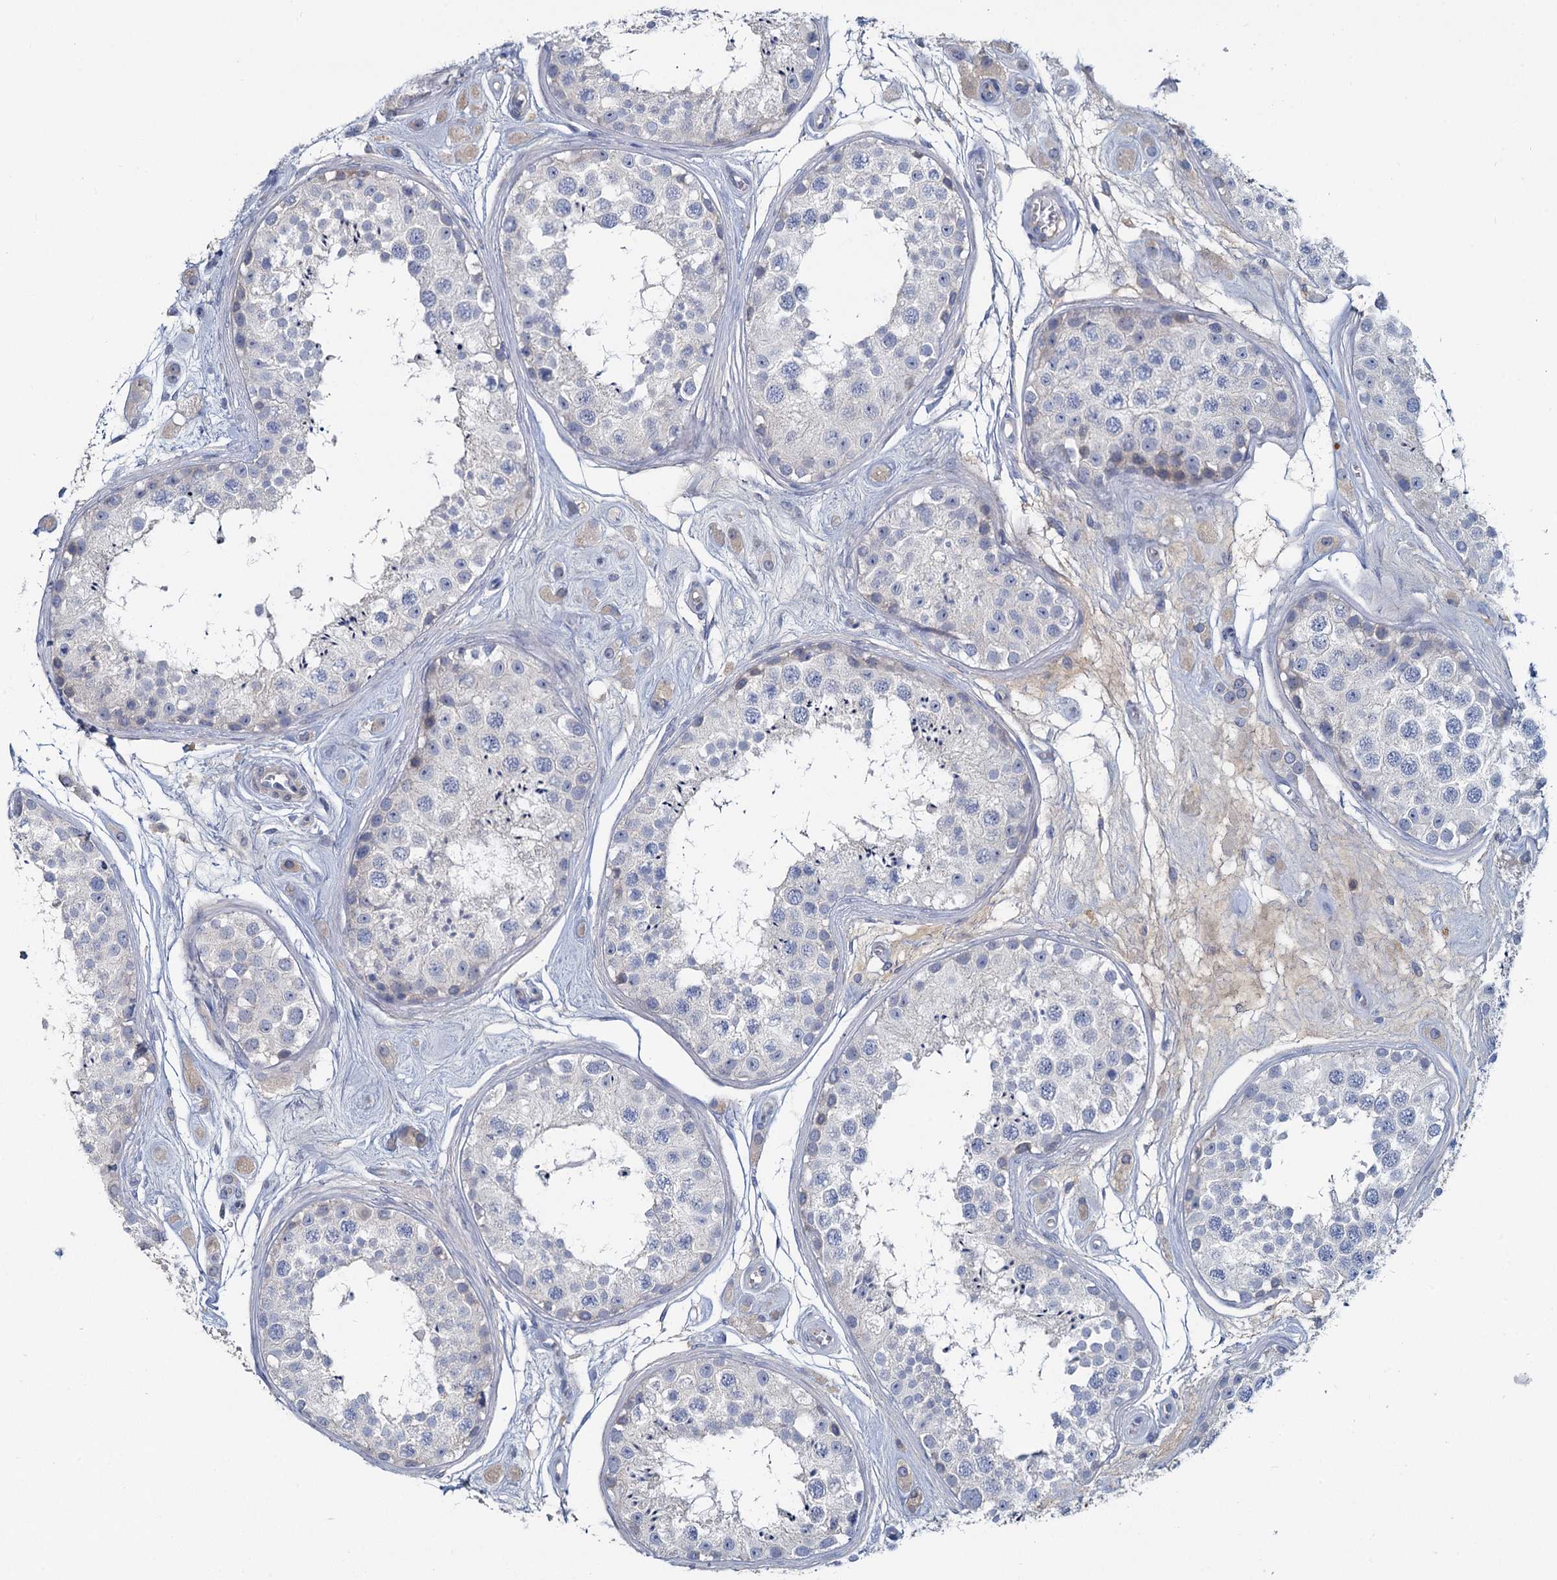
{"staining": {"intensity": "negative", "quantity": "none", "location": "none"}, "tissue": "testis", "cell_type": "Cells in seminiferous ducts", "image_type": "normal", "snomed": [{"axis": "morphology", "description": "Normal tissue, NOS"}, {"axis": "topography", "description": "Testis"}], "caption": "The immunohistochemistry (IHC) micrograph has no significant expression in cells in seminiferous ducts of testis.", "gene": "ACSM3", "patient": {"sex": "male", "age": 25}}